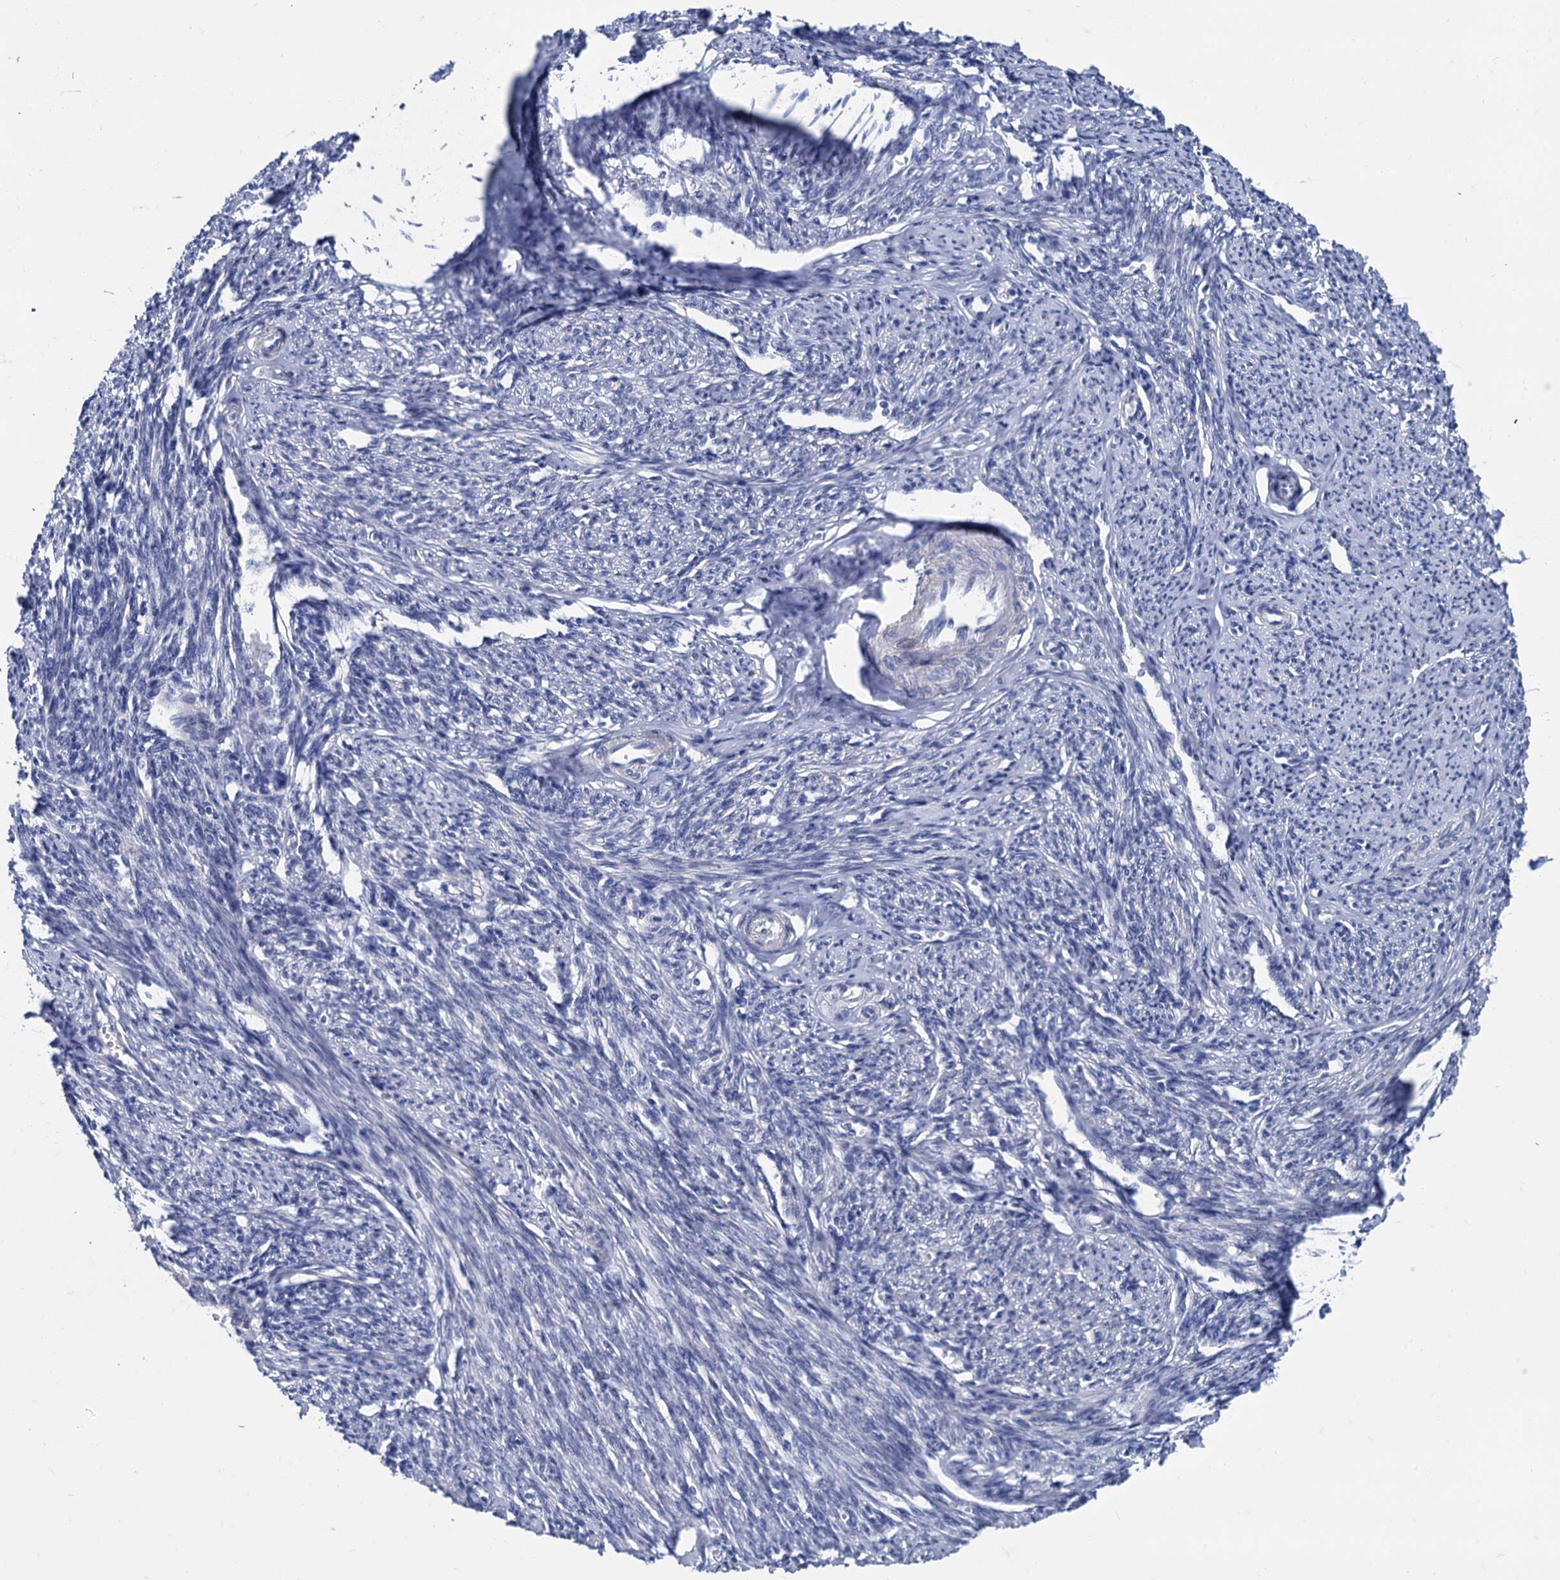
{"staining": {"intensity": "weak", "quantity": "<25%", "location": "cytoplasmic/membranous"}, "tissue": "smooth muscle", "cell_type": "Smooth muscle cells", "image_type": "normal", "snomed": [{"axis": "morphology", "description": "Normal tissue, NOS"}, {"axis": "topography", "description": "Smooth muscle"}, {"axis": "topography", "description": "Uterus"}], "caption": "This is an immunohistochemistry (IHC) image of normal human smooth muscle. There is no positivity in smooth muscle cells.", "gene": "FOXR2", "patient": {"sex": "female", "age": 59}}